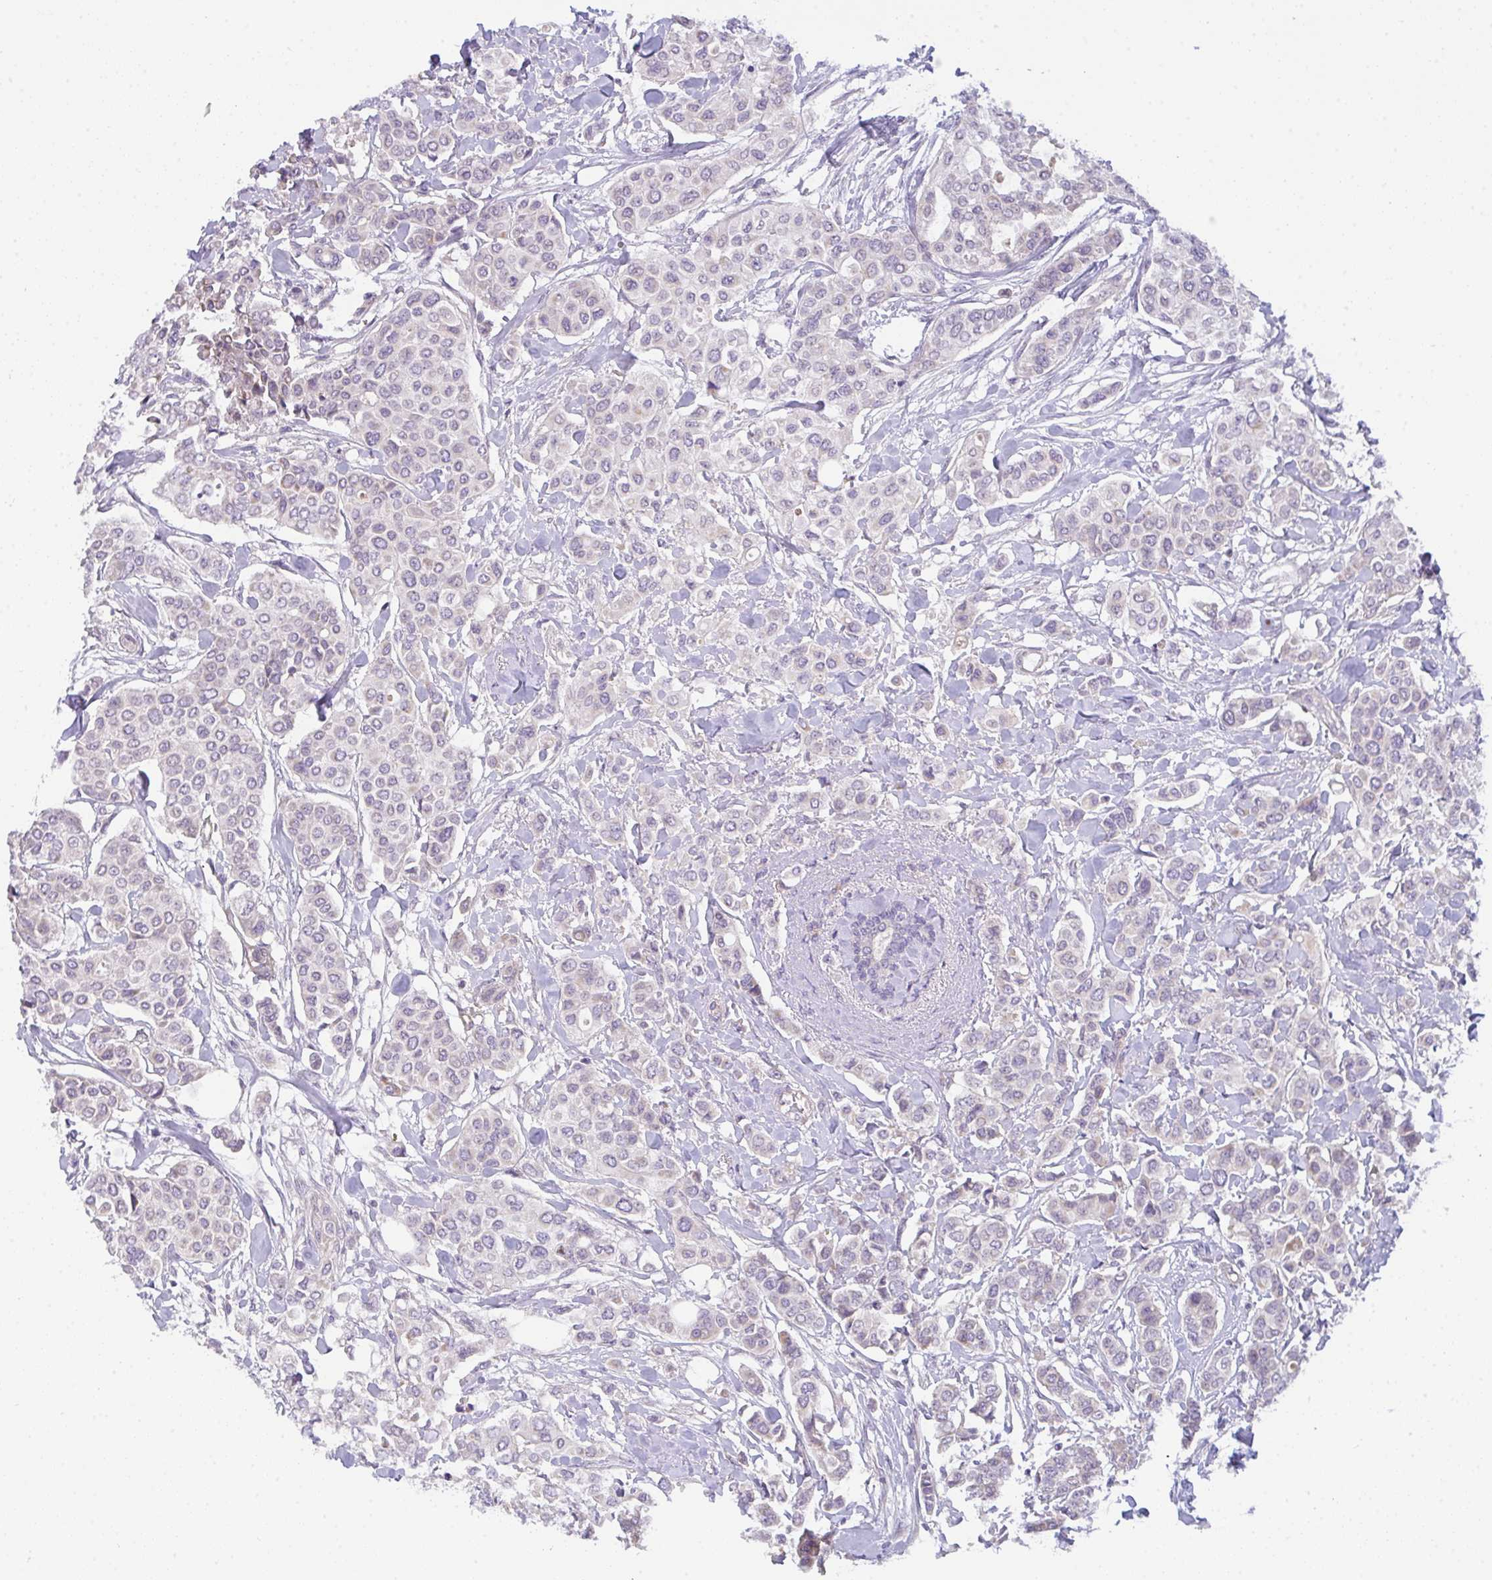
{"staining": {"intensity": "negative", "quantity": "none", "location": "none"}, "tissue": "breast cancer", "cell_type": "Tumor cells", "image_type": "cancer", "snomed": [{"axis": "morphology", "description": "Lobular carcinoma"}, {"axis": "topography", "description": "Breast"}], "caption": "Immunohistochemistry (IHC) histopathology image of neoplastic tissue: breast cancer (lobular carcinoma) stained with DAB (3,3'-diaminobenzidine) exhibits no significant protein expression in tumor cells.", "gene": "FILIP1", "patient": {"sex": "female", "age": 51}}